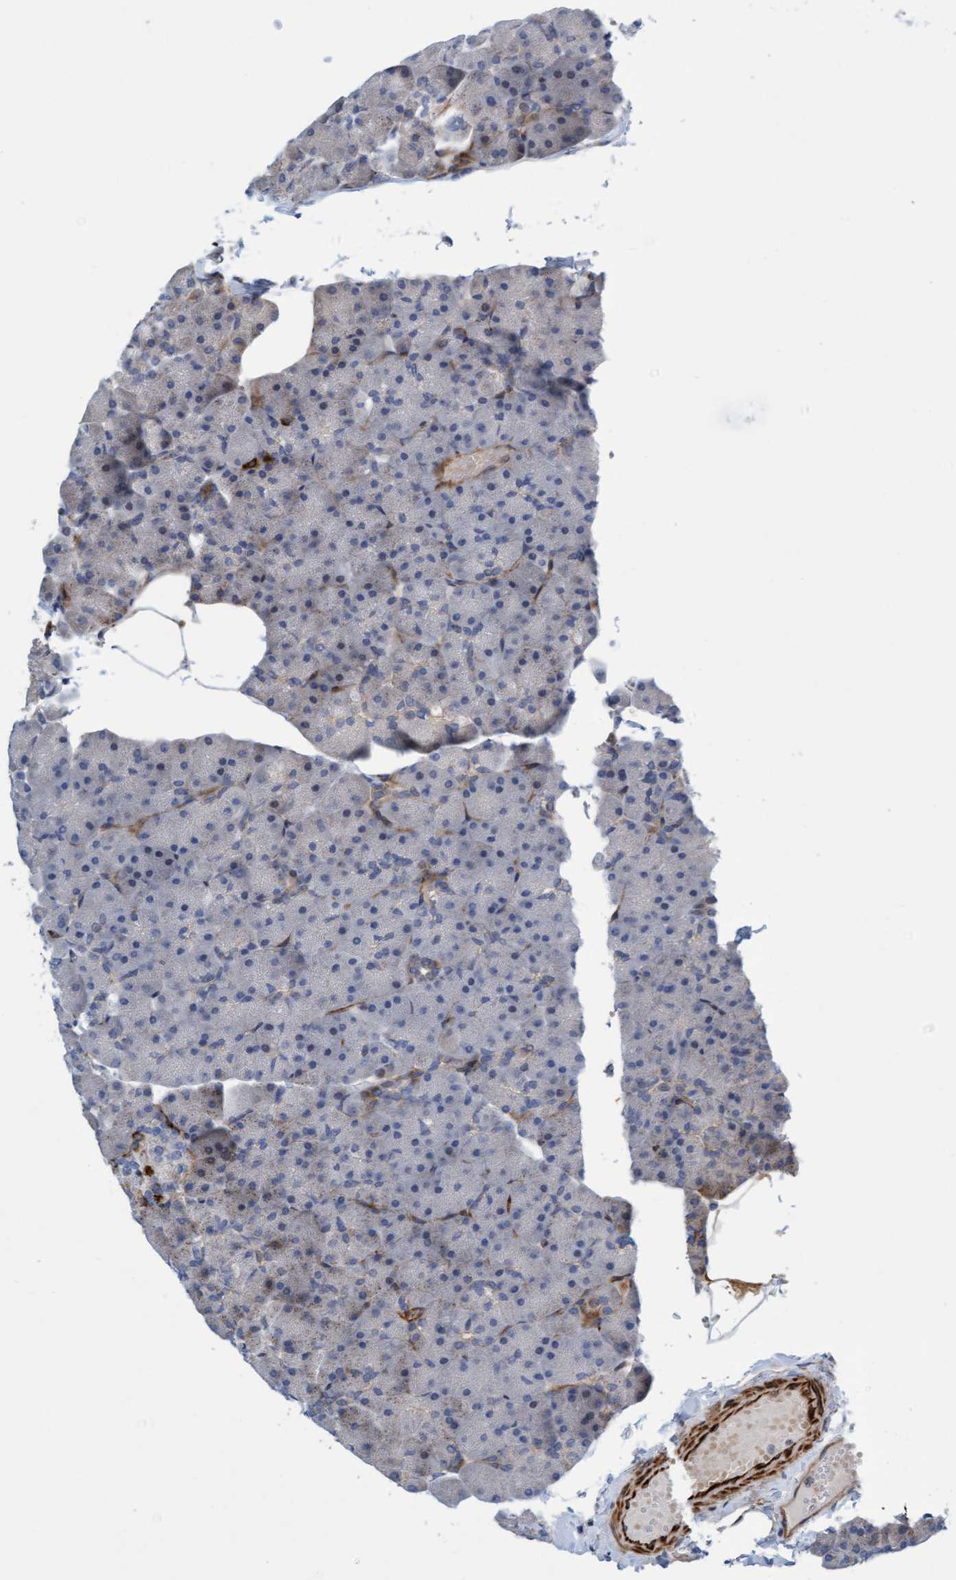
{"staining": {"intensity": "weak", "quantity": "<25%", "location": "cytoplasmic/membranous"}, "tissue": "pancreas", "cell_type": "Exocrine glandular cells", "image_type": "normal", "snomed": [{"axis": "morphology", "description": "Normal tissue, NOS"}, {"axis": "topography", "description": "Pancreas"}], "caption": "Immunohistochemistry micrograph of unremarkable pancreas: pancreas stained with DAB (3,3'-diaminobenzidine) exhibits no significant protein staining in exocrine glandular cells.", "gene": "POLG2", "patient": {"sex": "male", "age": 35}}